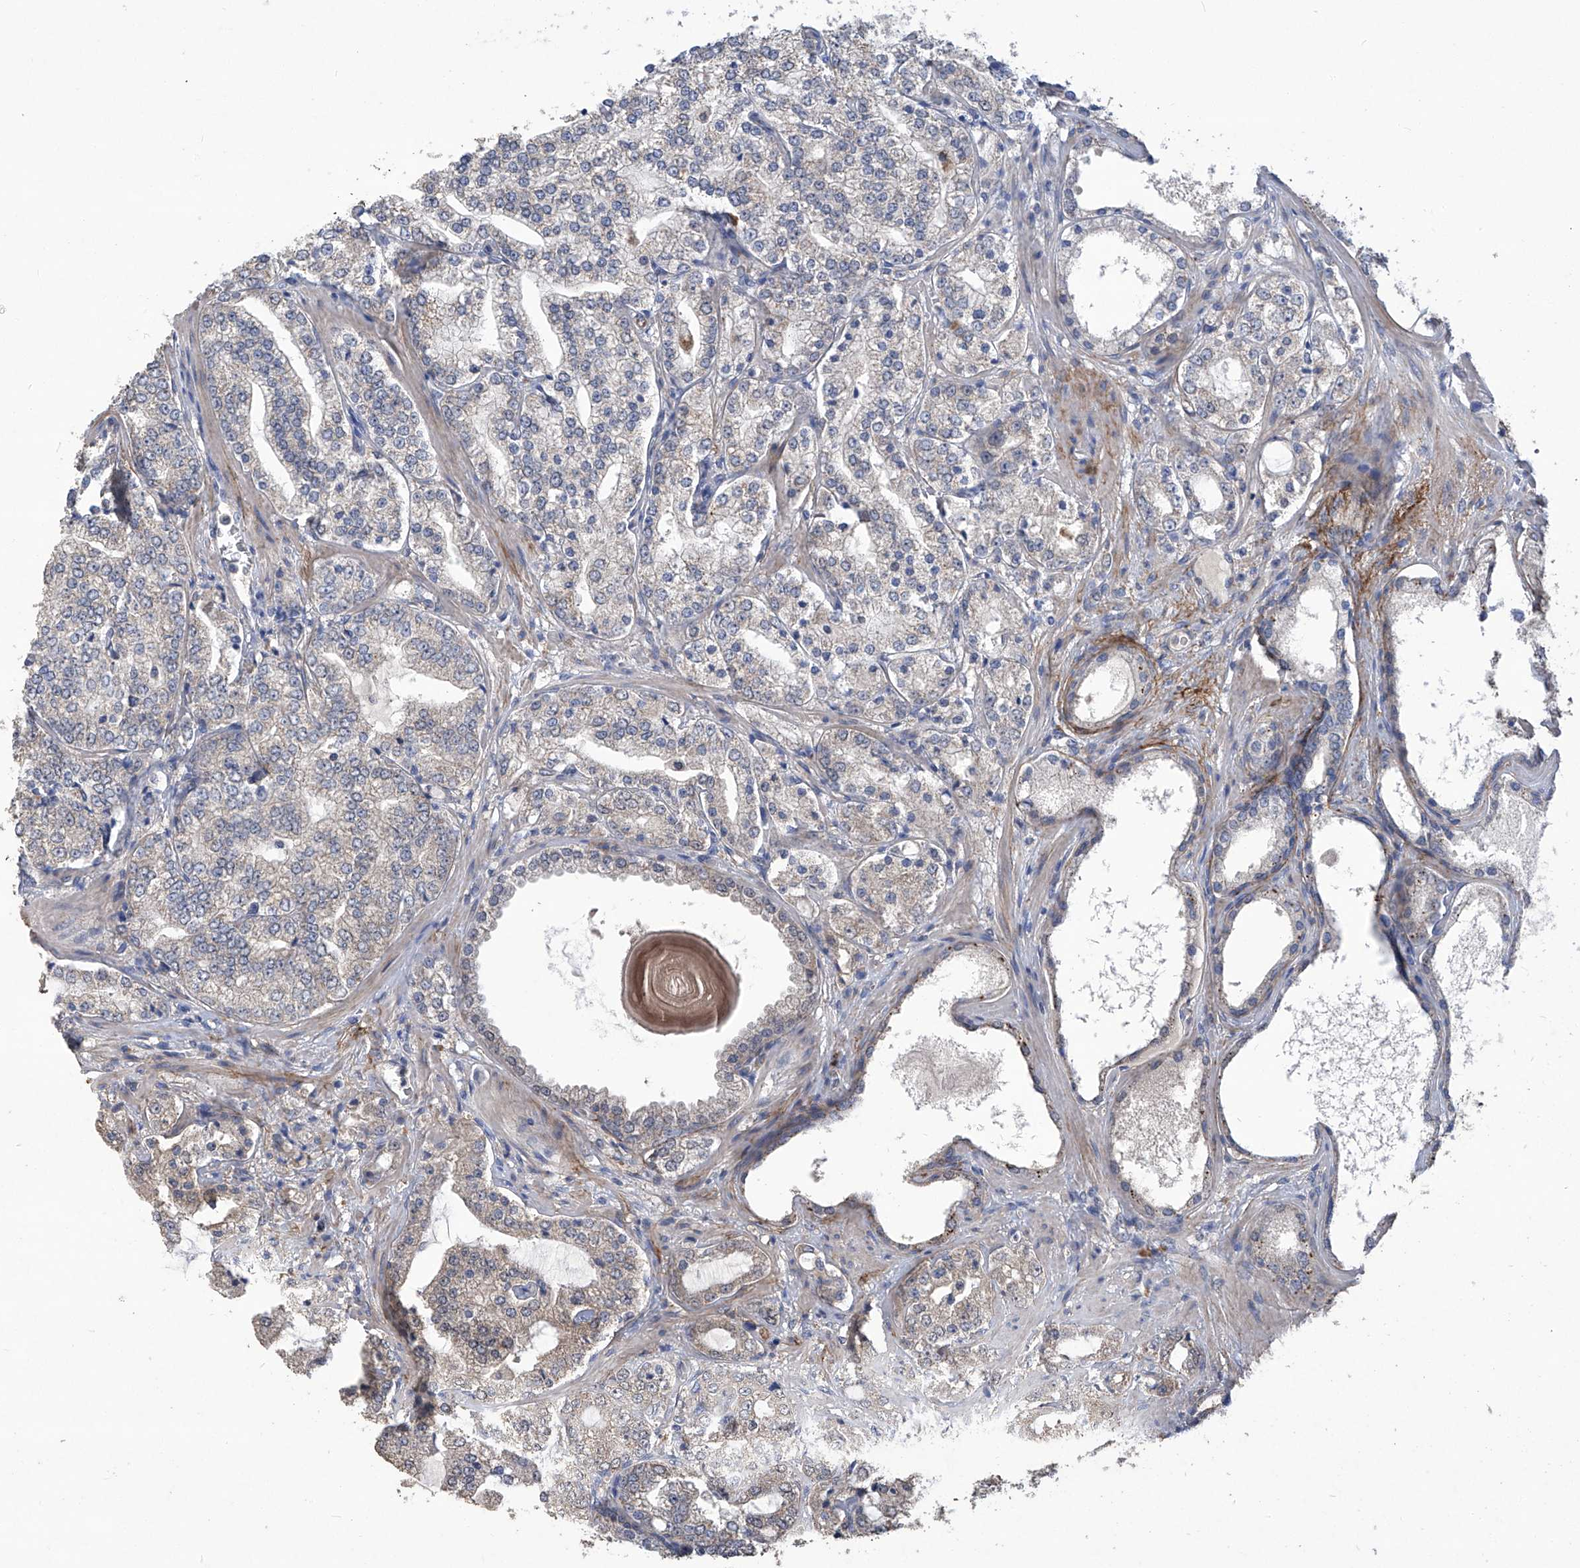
{"staining": {"intensity": "negative", "quantity": "none", "location": "none"}, "tissue": "prostate cancer", "cell_type": "Tumor cells", "image_type": "cancer", "snomed": [{"axis": "morphology", "description": "Adenocarcinoma, High grade"}, {"axis": "topography", "description": "Prostate"}], "caption": "Immunohistochemical staining of prostate adenocarcinoma (high-grade) reveals no significant positivity in tumor cells.", "gene": "TXNIP", "patient": {"sex": "male", "age": 64}}